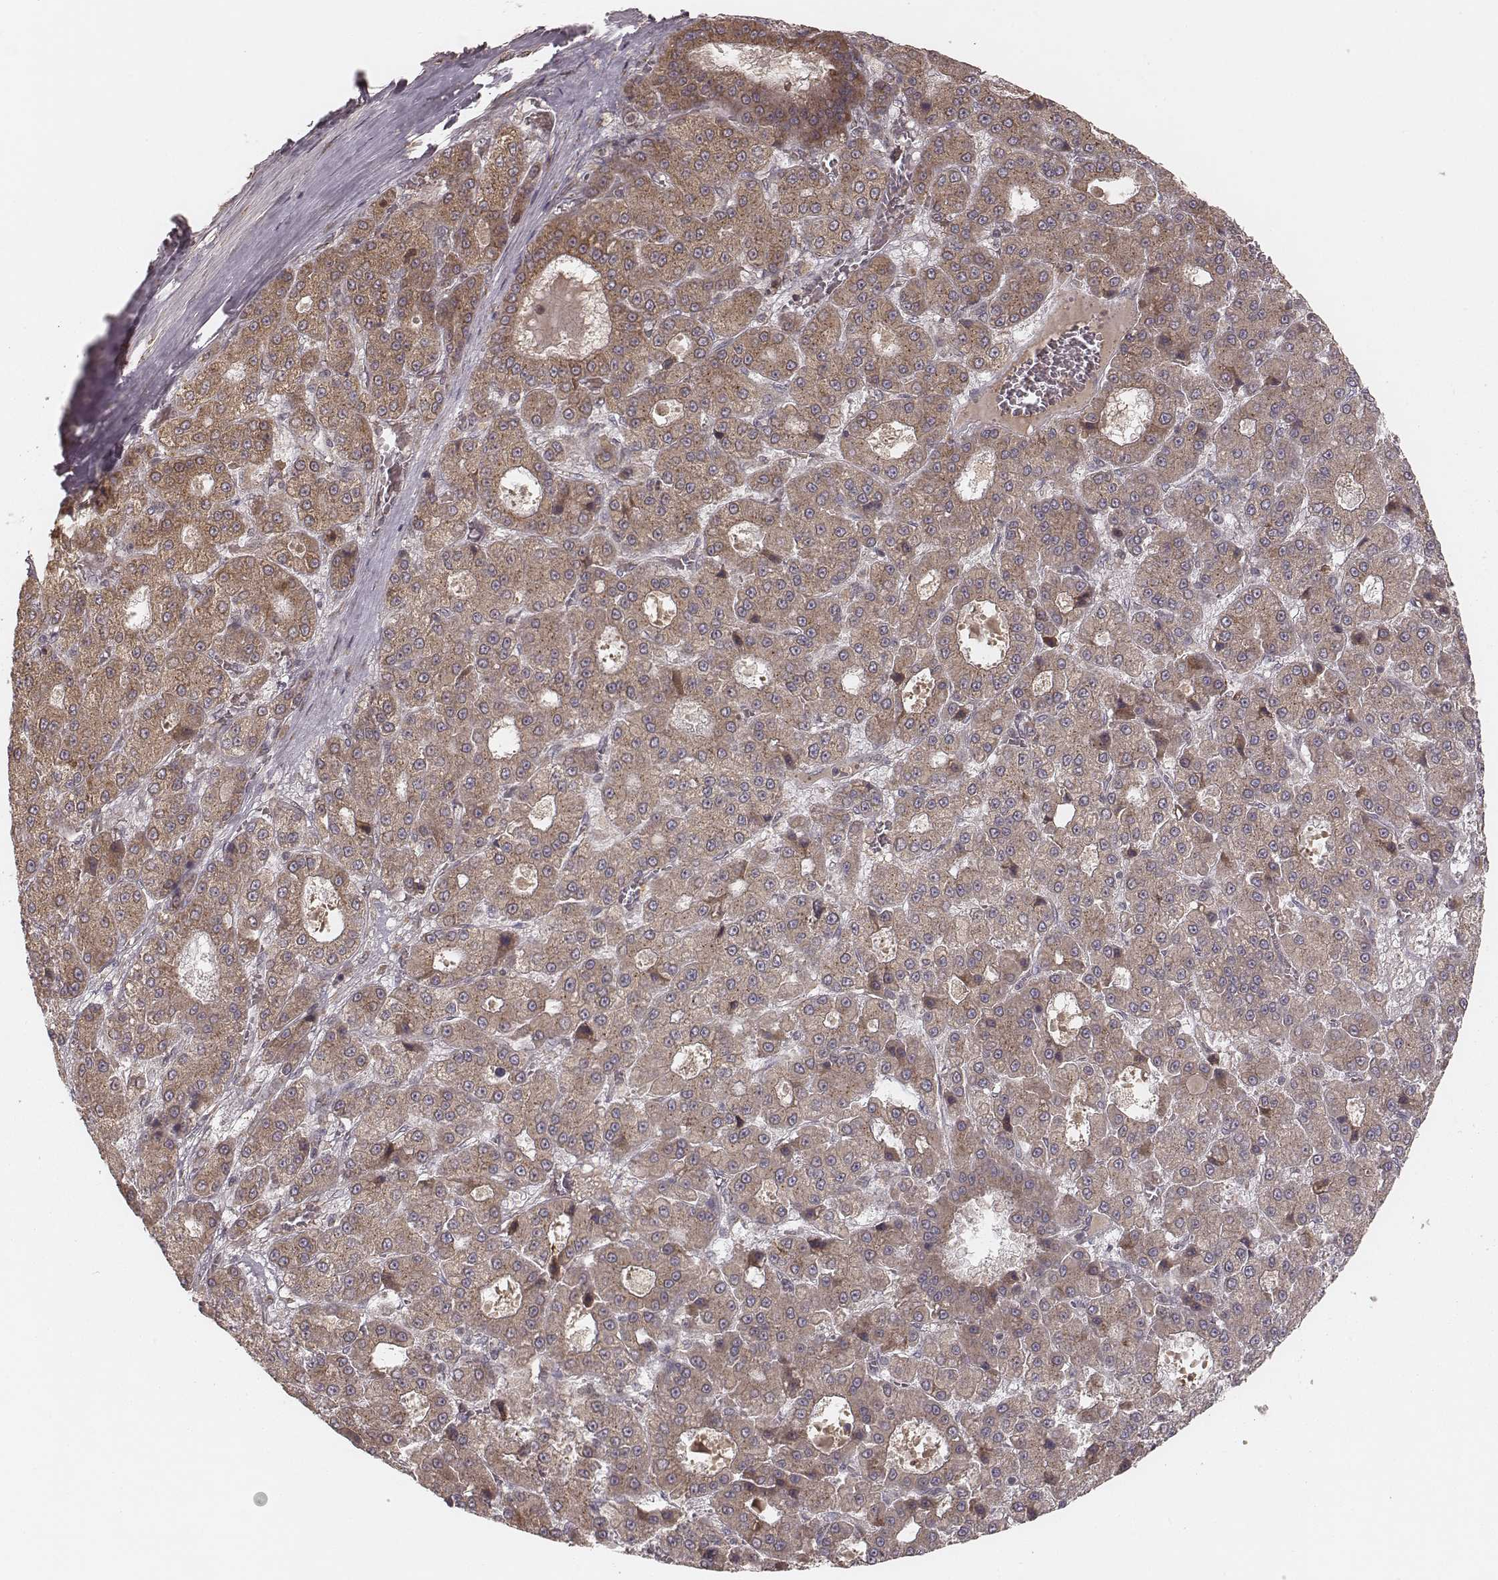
{"staining": {"intensity": "moderate", "quantity": ">75%", "location": "cytoplasmic/membranous"}, "tissue": "liver cancer", "cell_type": "Tumor cells", "image_type": "cancer", "snomed": [{"axis": "morphology", "description": "Carcinoma, Hepatocellular, NOS"}, {"axis": "topography", "description": "Liver"}], "caption": "Hepatocellular carcinoma (liver) stained with a brown dye demonstrates moderate cytoplasmic/membranous positive positivity in about >75% of tumor cells.", "gene": "MYO19", "patient": {"sex": "male", "age": 70}}